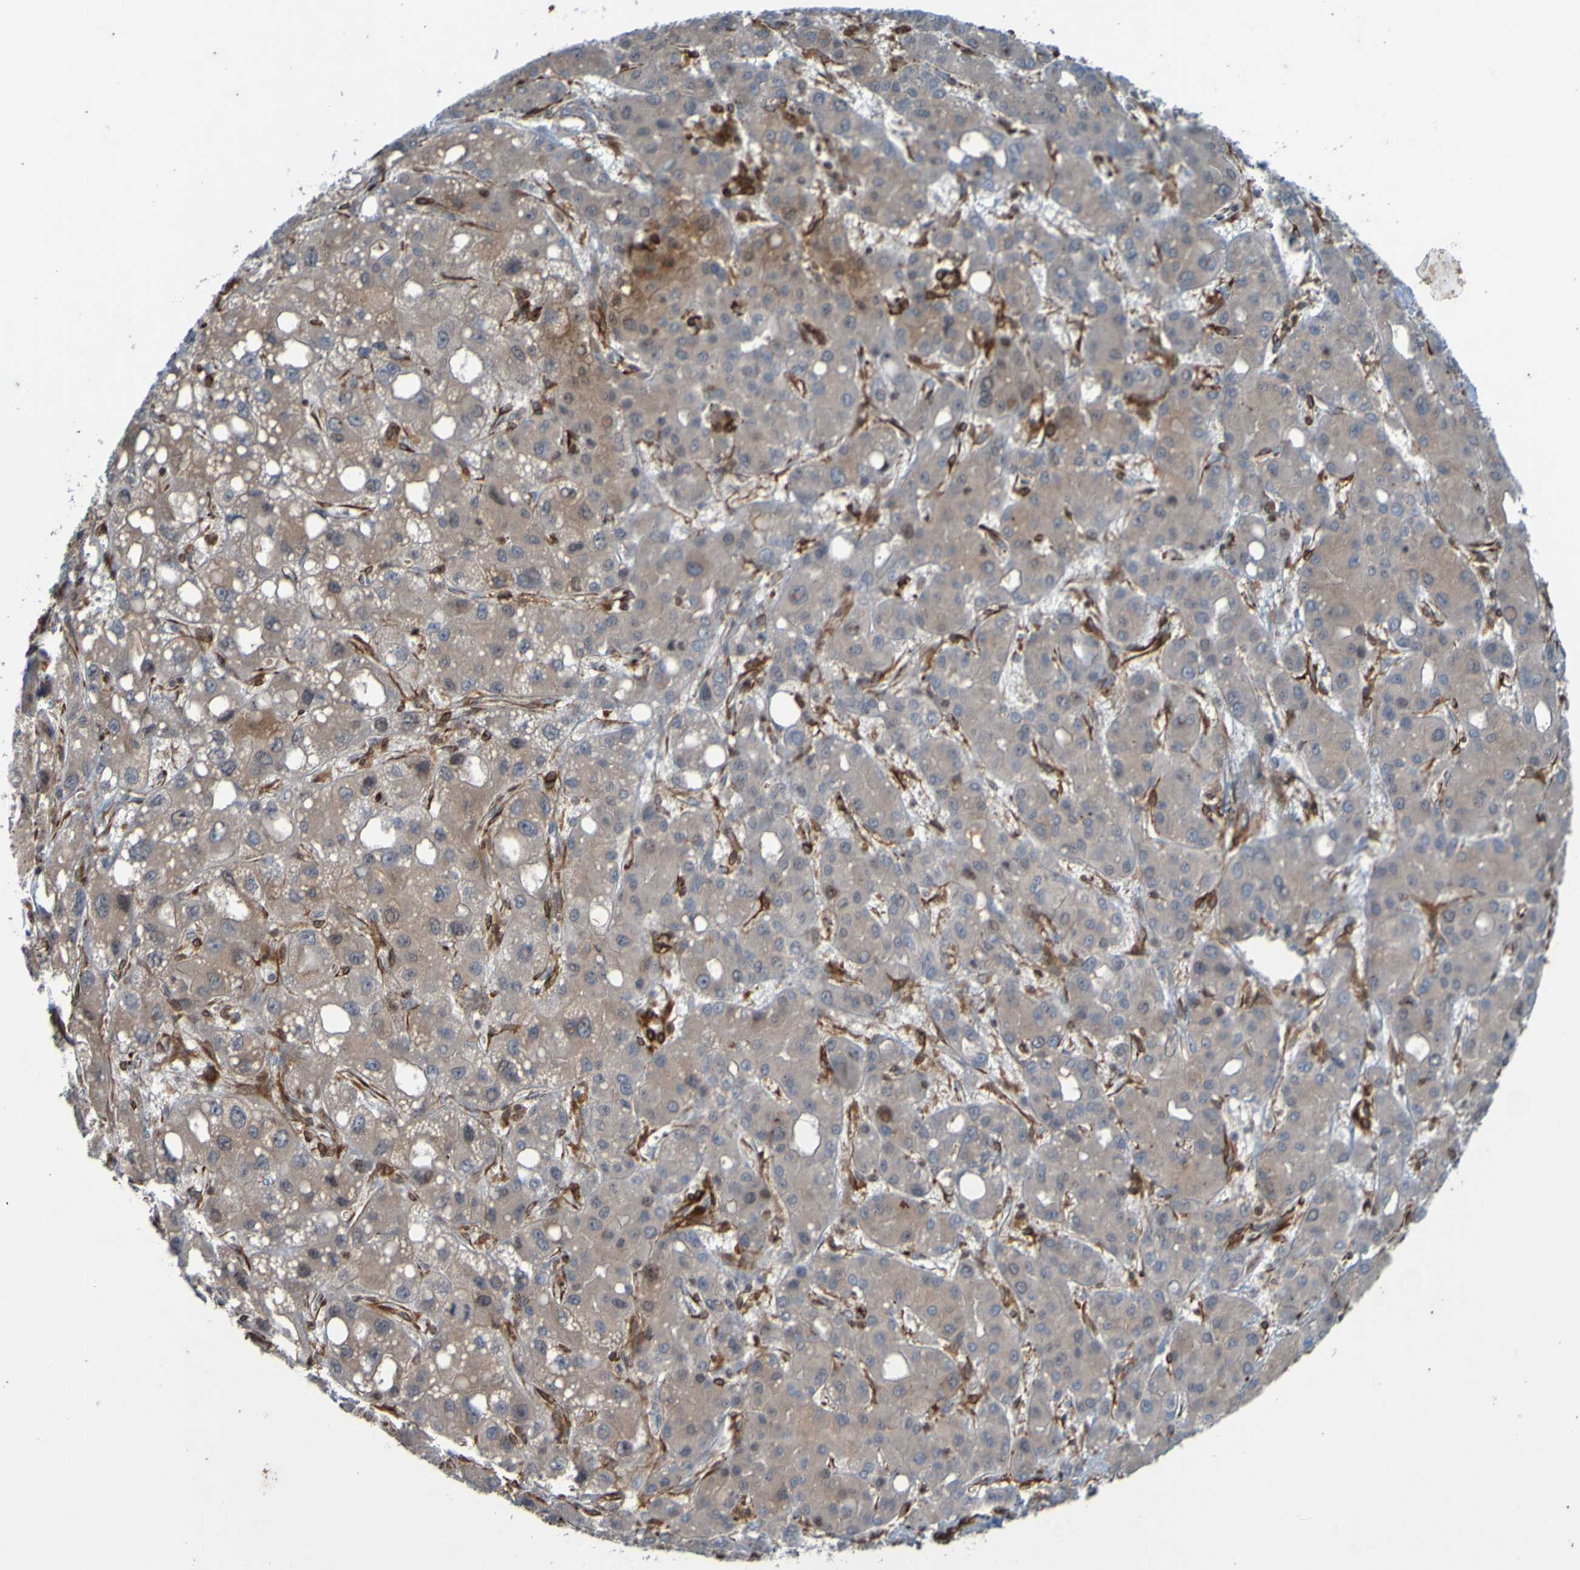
{"staining": {"intensity": "weak", "quantity": ">75%", "location": "cytoplasmic/membranous"}, "tissue": "liver cancer", "cell_type": "Tumor cells", "image_type": "cancer", "snomed": [{"axis": "morphology", "description": "Carcinoma, Hepatocellular, NOS"}, {"axis": "topography", "description": "Liver"}], "caption": "A histopathology image showing weak cytoplasmic/membranous expression in about >75% of tumor cells in liver cancer (hepatocellular carcinoma), as visualized by brown immunohistochemical staining.", "gene": "GUCY1A1", "patient": {"sex": "male", "age": 55}}